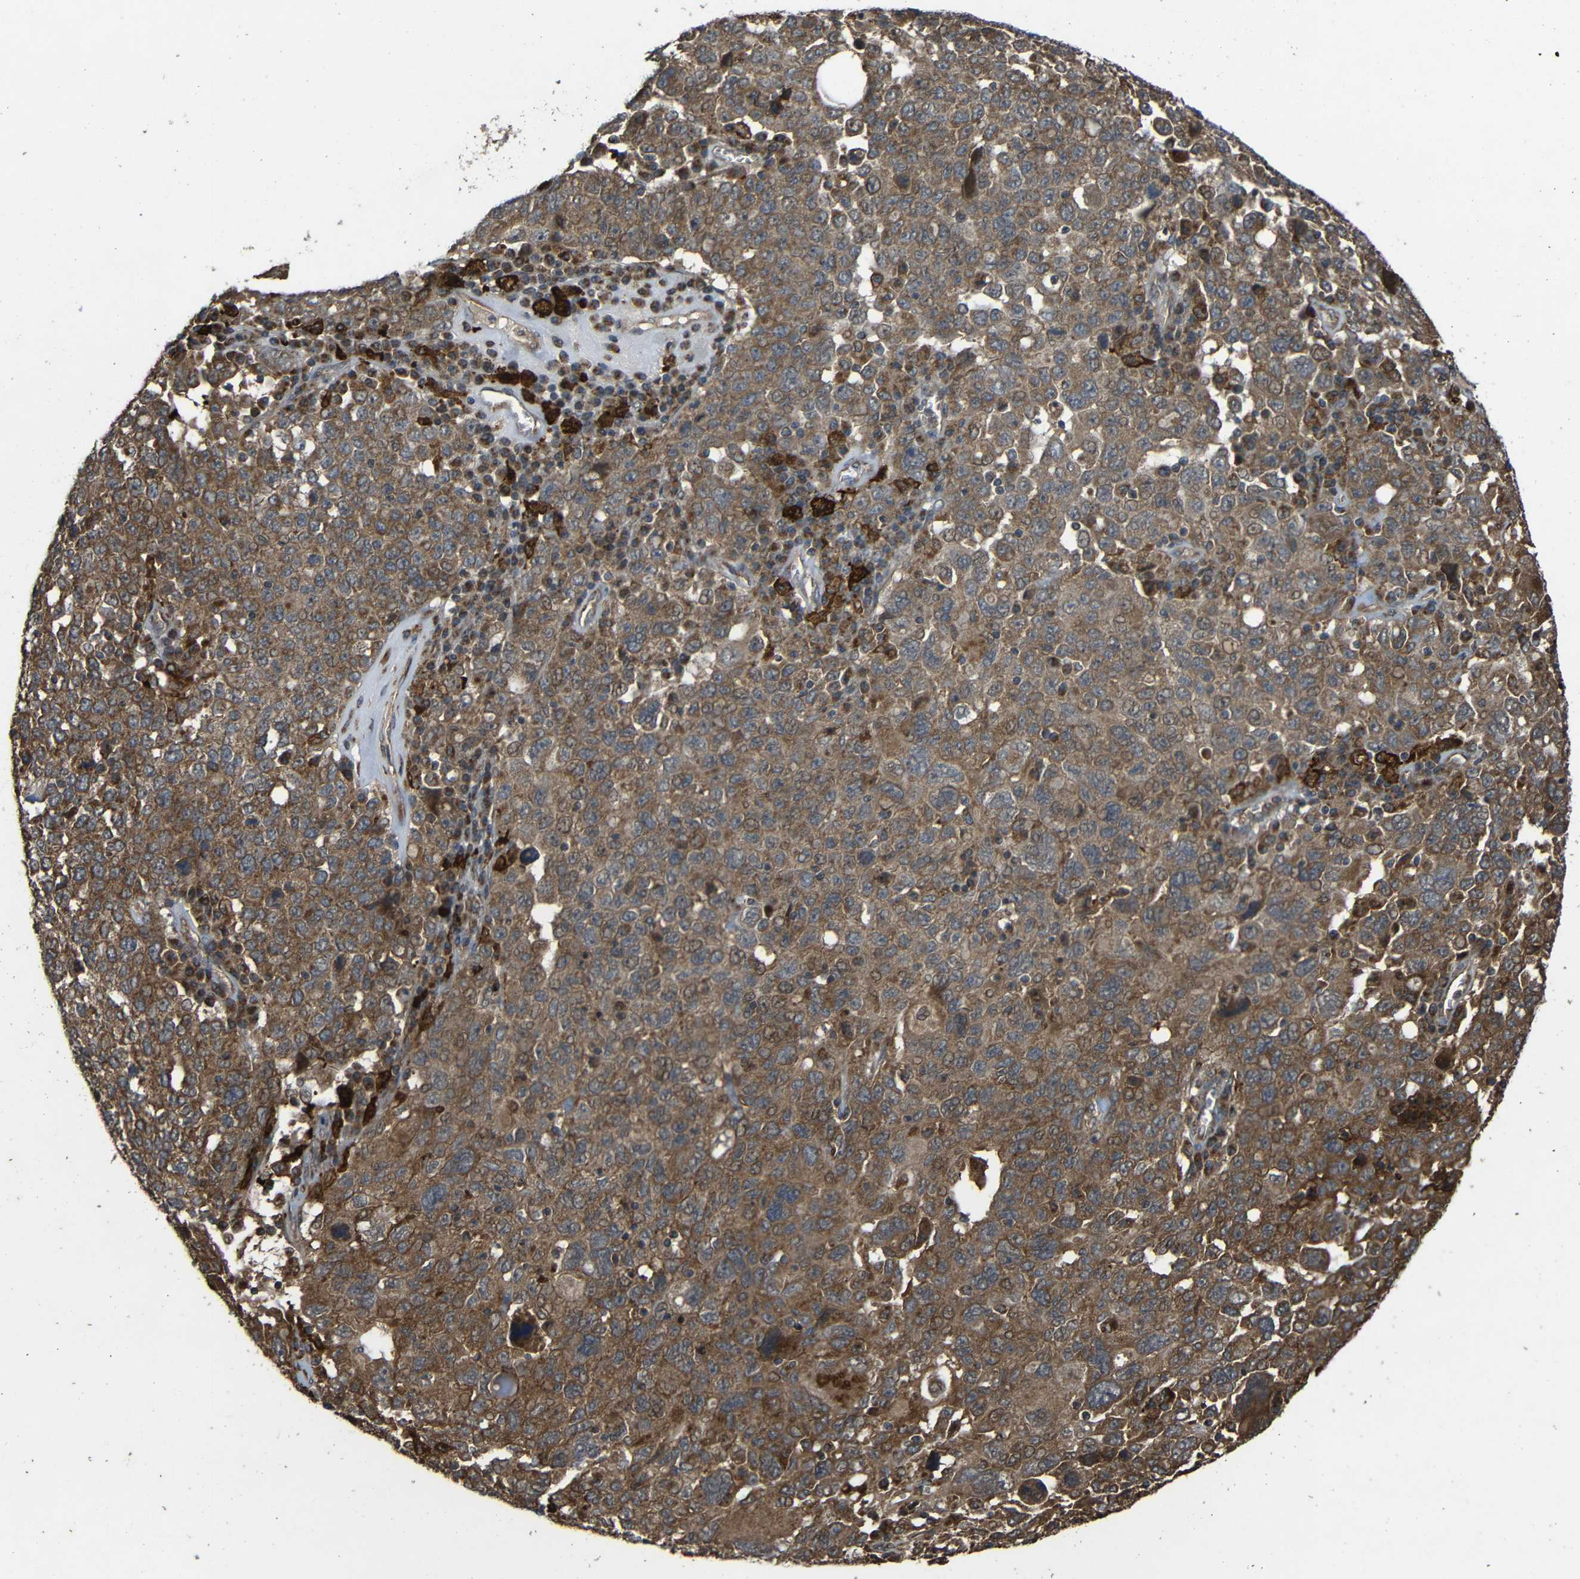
{"staining": {"intensity": "moderate", "quantity": ">75%", "location": "cytoplasmic/membranous"}, "tissue": "ovarian cancer", "cell_type": "Tumor cells", "image_type": "cancer", "snomed": [{"axis": "morphology", "description": "Carcinoma, endometroid"}, {"axis": "topography", "description": "Ovary"}], "caption": "This photomicrograph reveals immunohistochemistry (IHC) staining of ovarian cancer (endometroid carcinoma), with medium moderate cytoplasmic/membranous staining in about >75% of tumor cells.", "gene": "C1GALT1", "patient": {"sex": "female", "age": 62}}